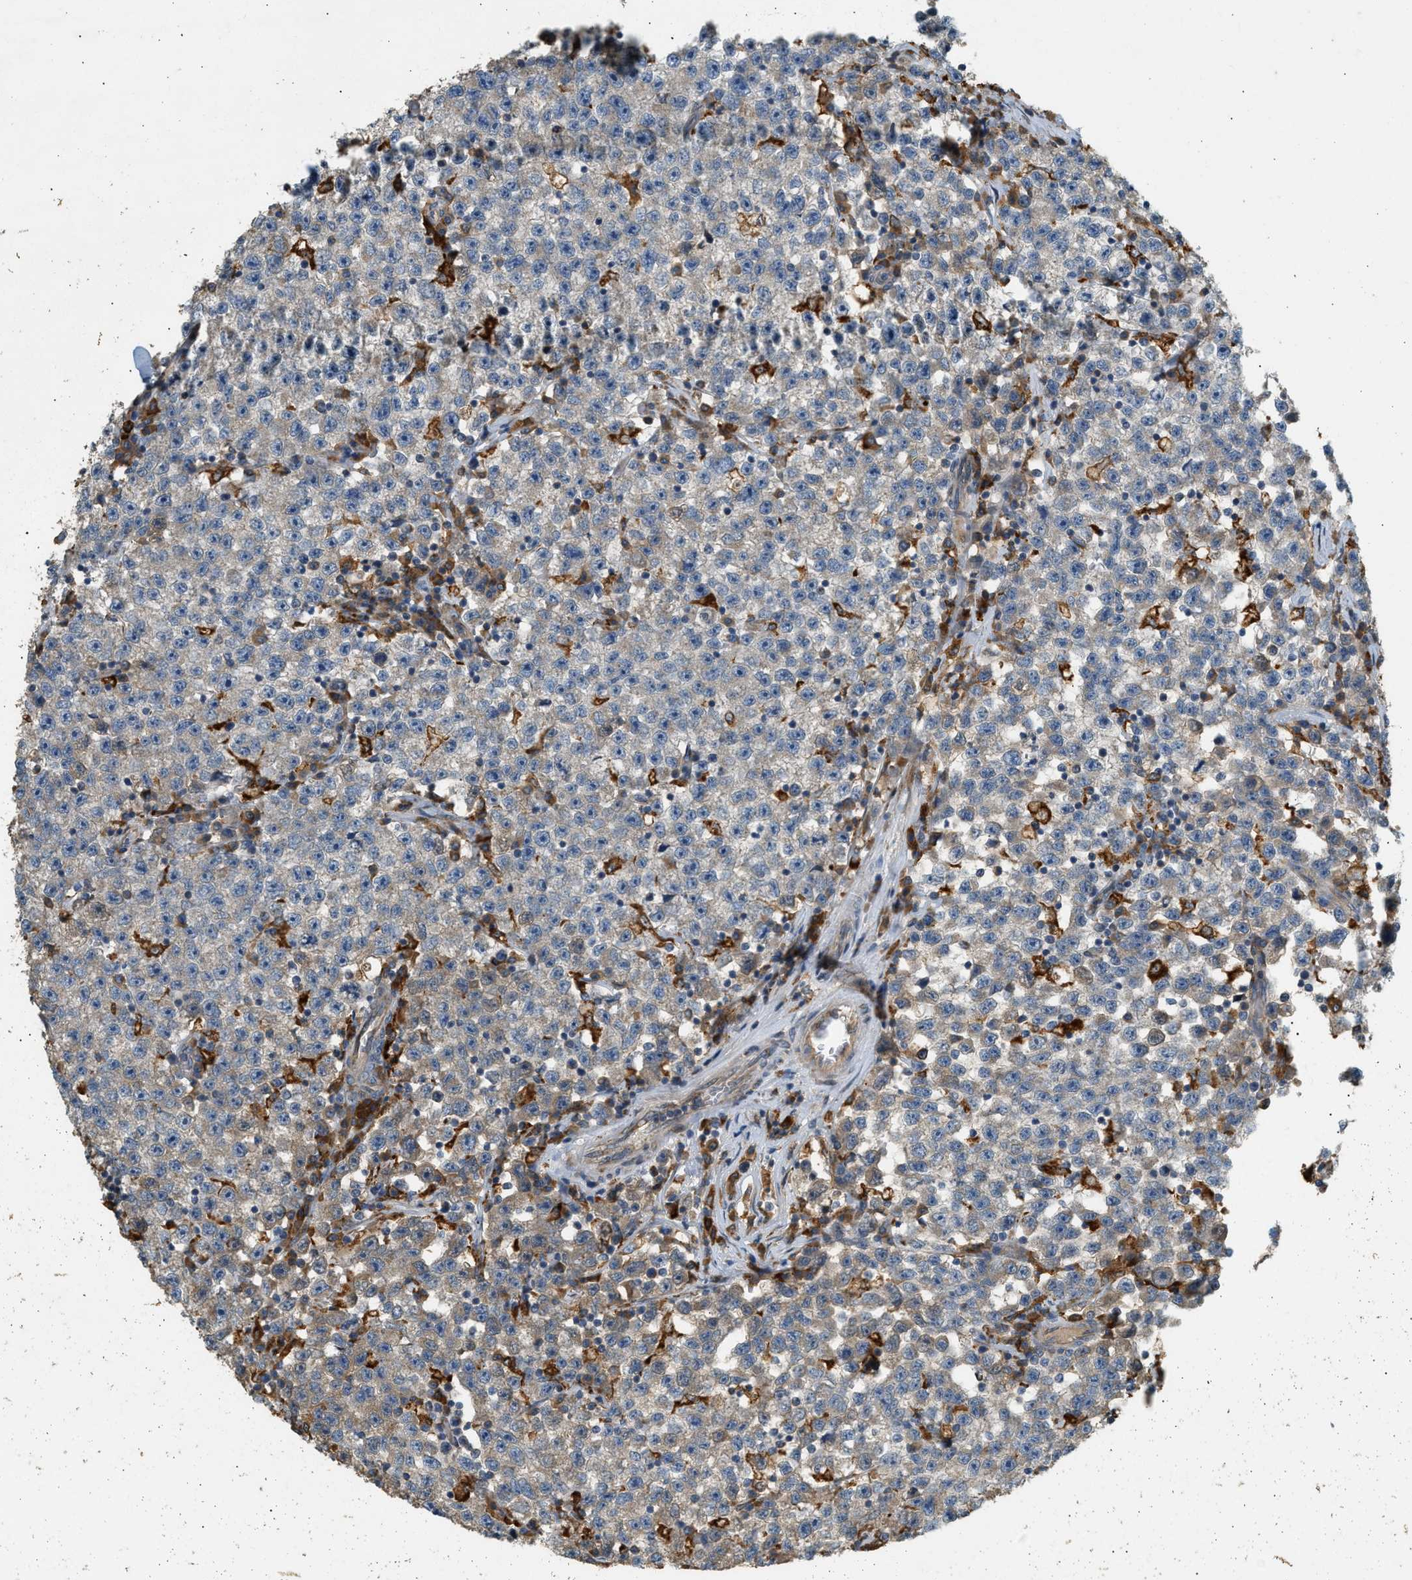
{"staining": {"intensity": "weak", "quantity": "<25%", "location": "cytoplasmic/membranous"}, "tissue": "testis cancer", "cell_type": "Tumor cells", "image_type": "cancer", "snomed": [{"axis": "morphology", "description": "Seminoma, NOS"}, {"axis": "topography", "description": "Testis"}], "caption": "The immunohistochemistry image has no significant positivity in tumor cells of testis cancer tissue.", "gene": "CTSB", "patient": {"sex": "male", "age": 22}}